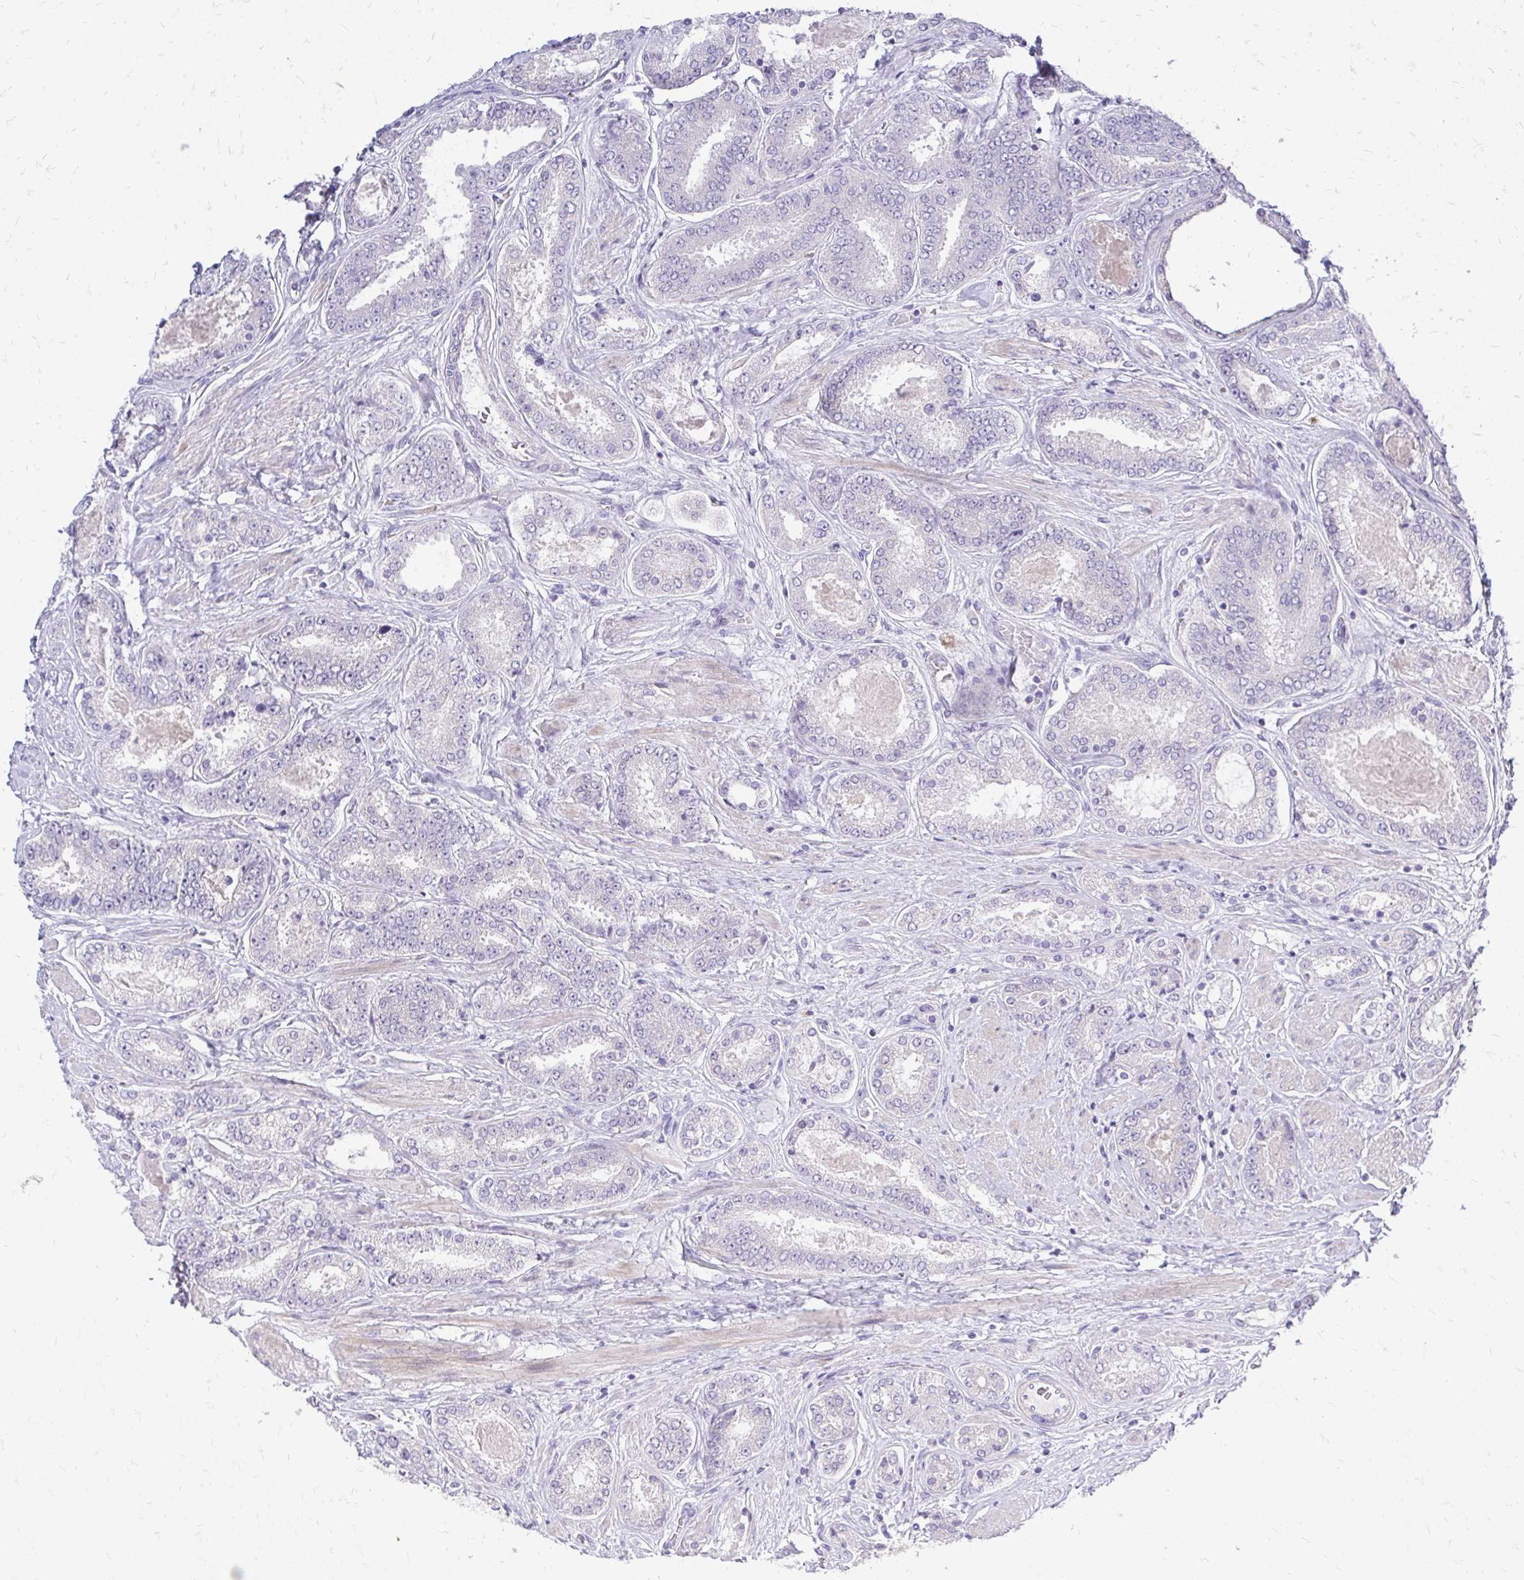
{"staining": {"intensity": "negative", "quantity": "none", "location": "none"}, "tissue": "prostate cancer", "cell_type": "Tumor cells", "image_type": "cancer", "snomed": [{"axis": "morphology", "description": "Adenocarcinoma, High grade"}, {"axis": "topography", "description": "Prostate"}], "caption": "Immunohistochemistry (IHC) histopathology image of neoplastic tissue: prostate cancer (adenocarcinoma (high-grade)) stained with DAB exhibits no significant protein expression in tumor cells.", "gene": "OR8D1", "patient": {"sex": "male", "age": 63}}